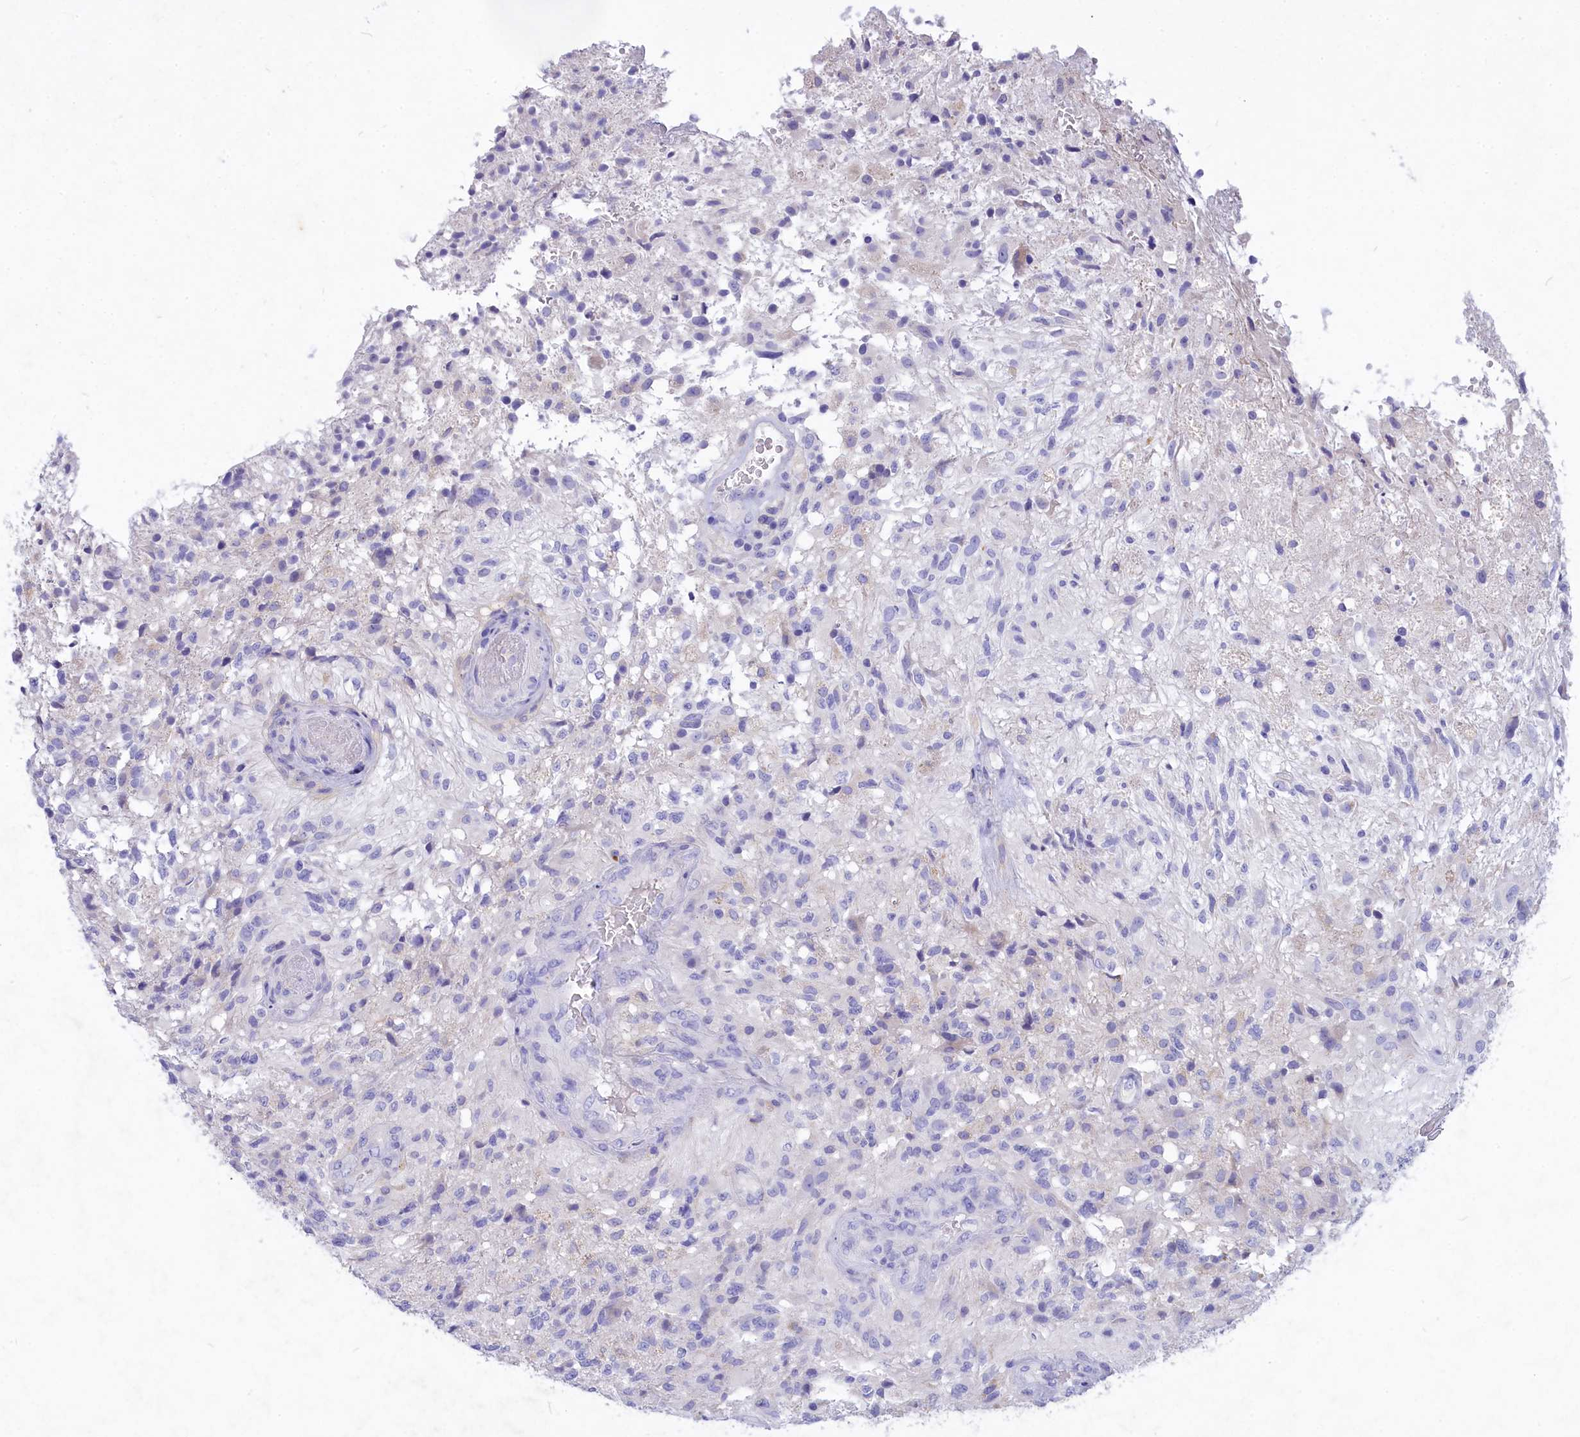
{"staining": {"intensity": "negative", "quantity": "none", "location": "none"}, "tissue": "glioma", "cell_type": "Tumor cells", "image_type": "cancer", "snomed": [{"axis": "morphology", "description": "Glioma, malignant, High grade"}, {"axis": "topography", "description": "Brain"}], "caption": "Immunohistochemical staining of malignant glioma (high-grade) demonstrates no significant positivity in tumor cells.", "gene": "DEFB119", "patient": {"sex": "male", "age": 56}}